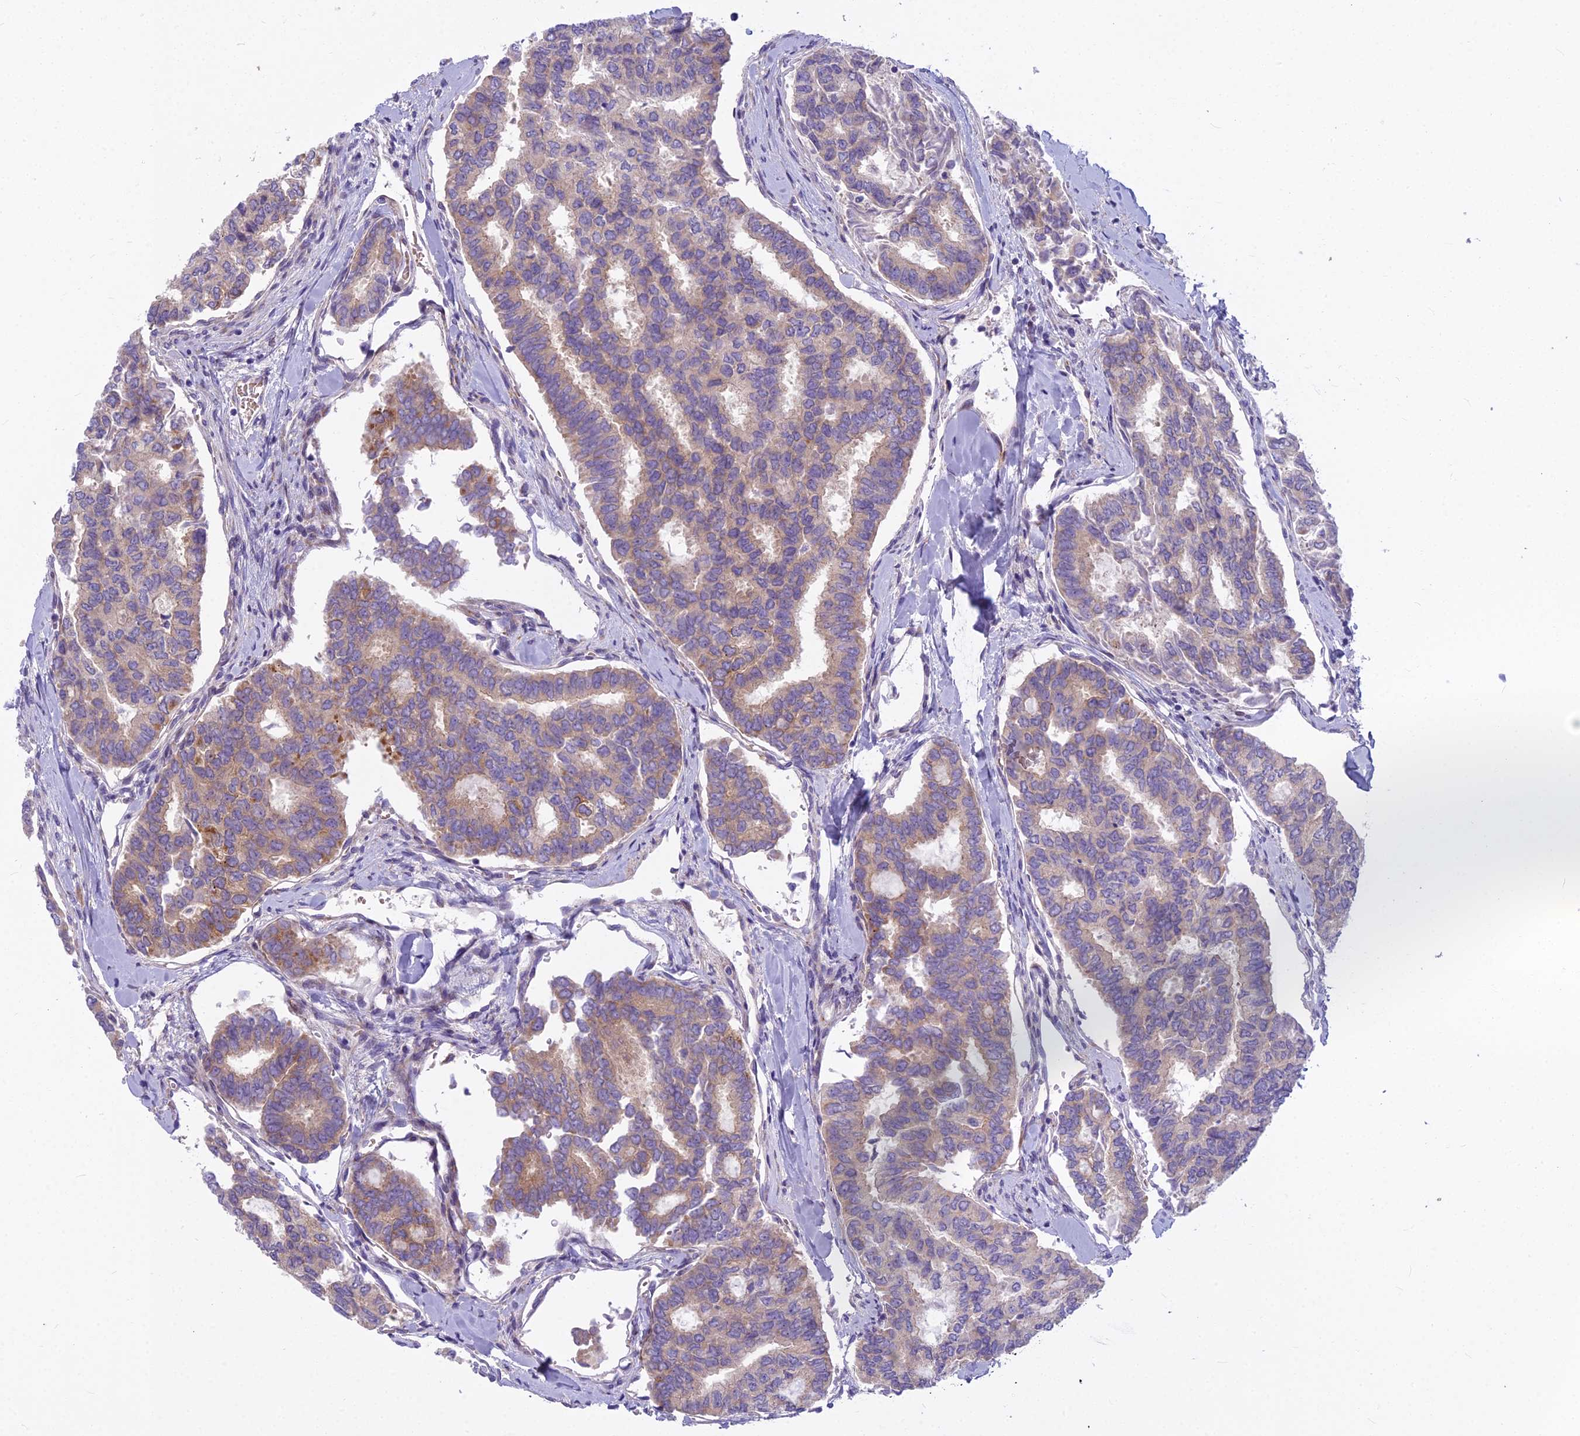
{"staining": {"intensity": "weak", "quantity": "25%-75%", "location": "cytoplasmic/membranous"}, "tissue": "thyroid cancer", "cell_type": "Tumor cells", "image_type": "cancer", "snomed": [{"axis": "morphology", "description": "Papillary adenocarcinoma, NOS"}, {"axis": "topography", "description": "Thyroid gland"}], "caption": "The image demonstrates staining of thyroid papillary adenocarcinoma, revealing weak cytoplasmic/membranous protein positivity (brown color) within tumor cells.", "gene": "PCDHB14", "patient": {"sex": "female", "age": 35}}